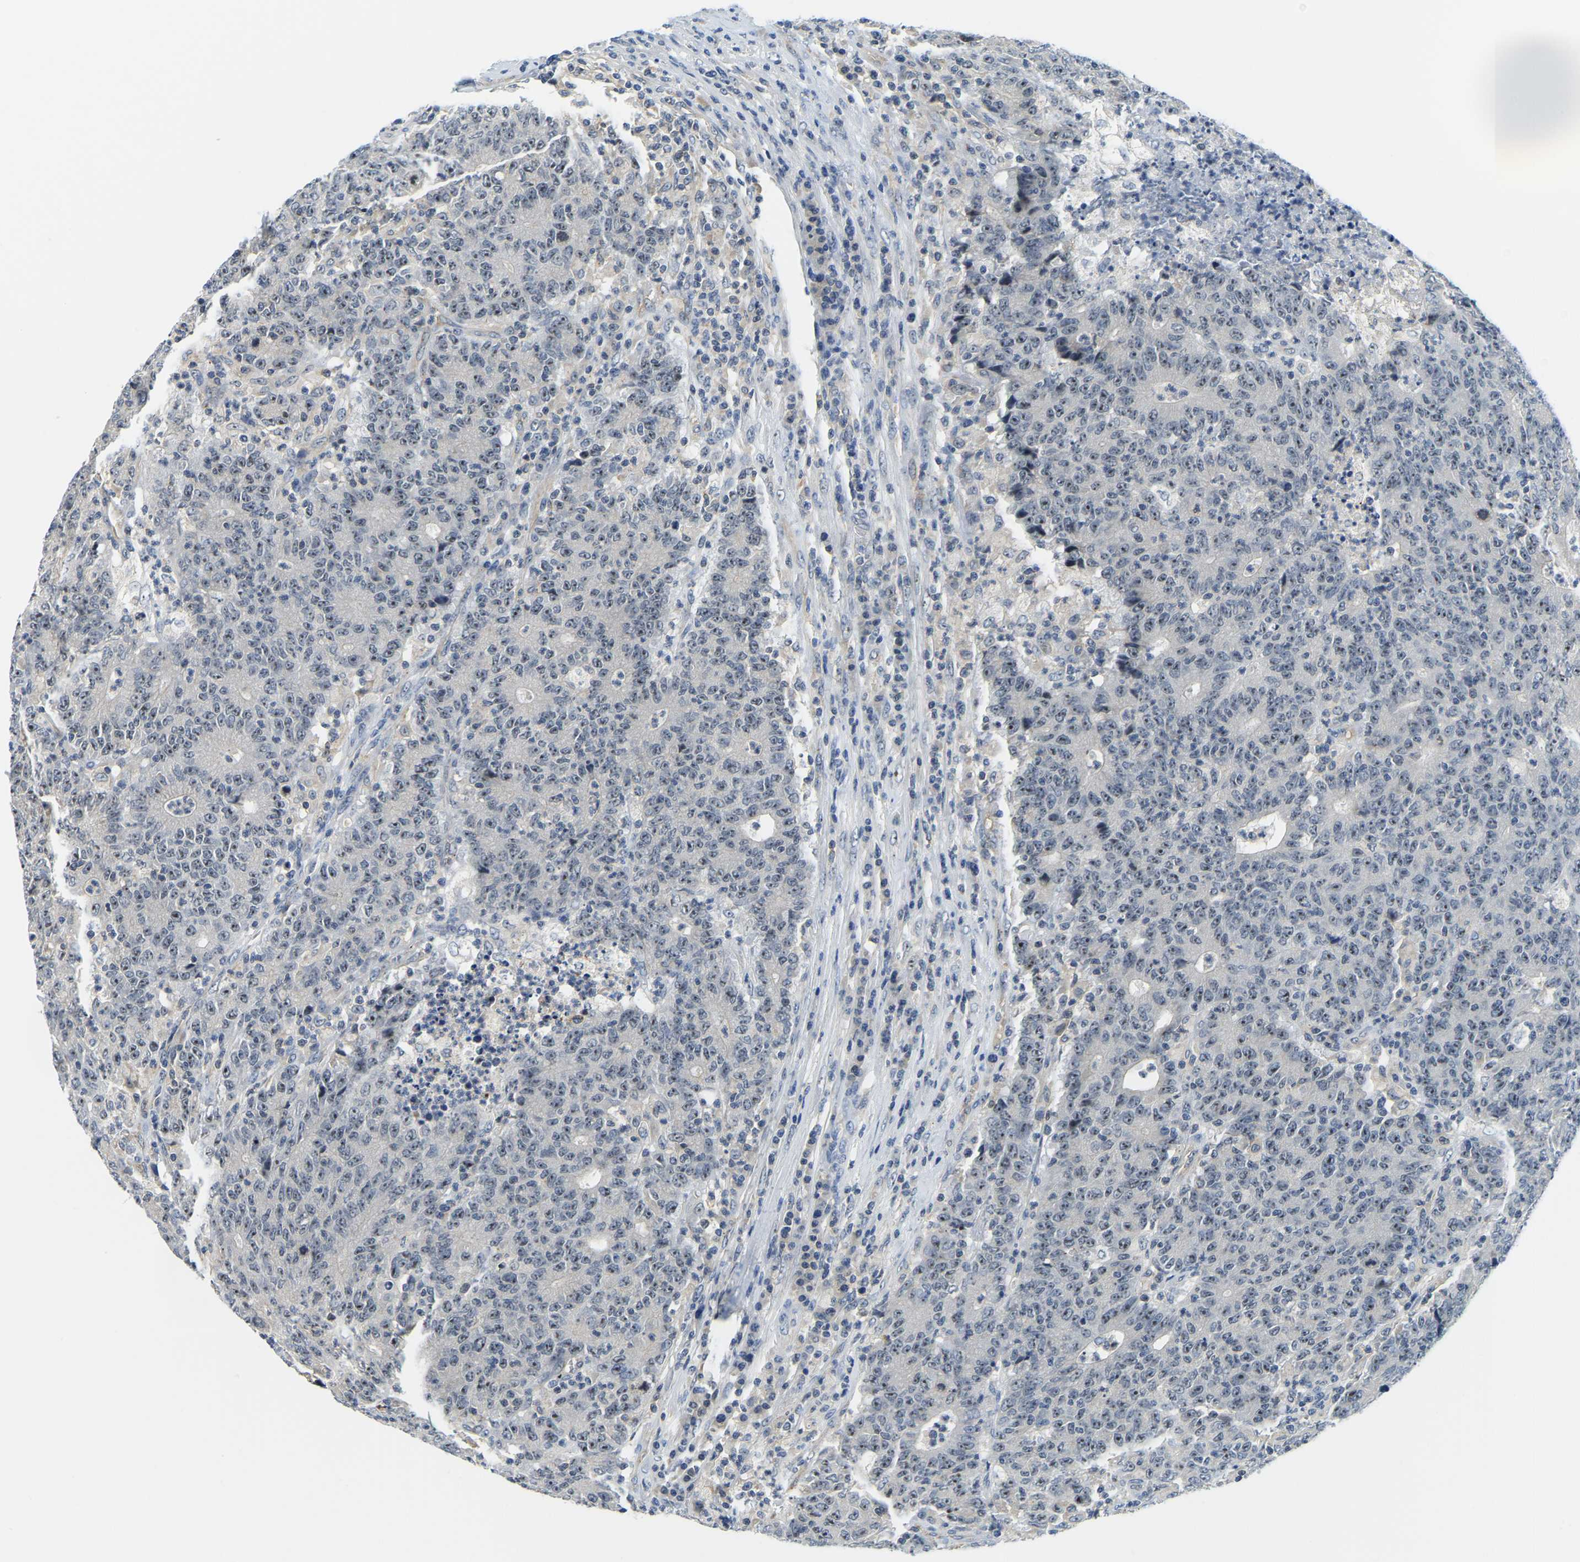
{"staining": {"intensity": "weak", "quantity": ">75%", "location": "nuclear"}, "tissue": "colorectal cancer", "cell_type": "Tumor cells", "image_type": "cancer", "snomed": [{"axis": "morphology", "description": "Normal tissue, NOS"}, {"axis": "morphology", "description": "Adenocarcinoma, NOS"}, {"axis": "topography", "description": "Colon"}], "caption": "Tumor cells show low levels of weak nuclear staining in about >75% of cells in colorectal adenocarcinoma. (IHC, brightfield microscopy, high magnification).", "gene": "RRP1", "patient": {"sex": "female", "age": 75}}